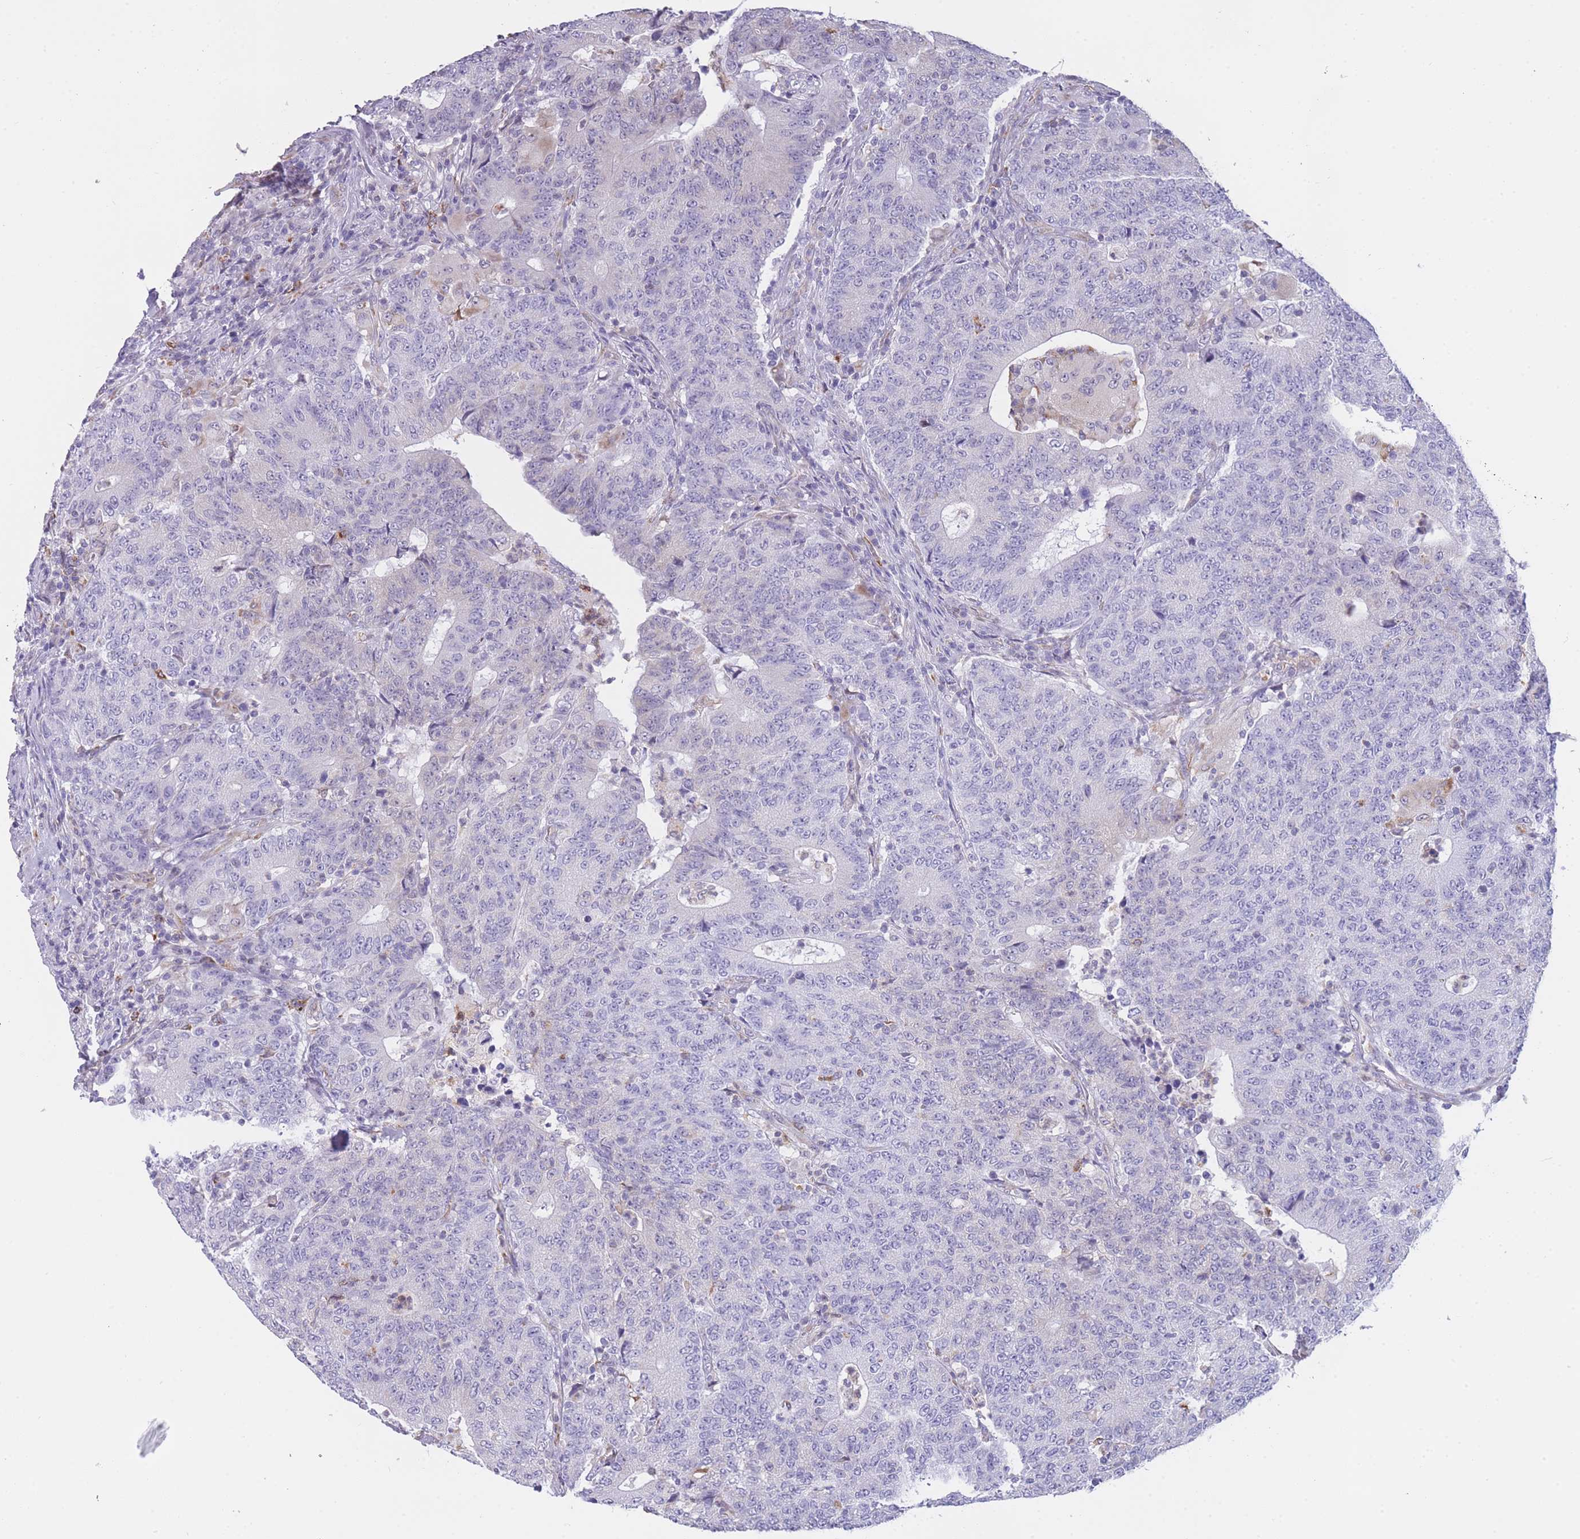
{"staining": {"intensity": "negative", "quantity": "none", "location": "none"}, "tissue": "colorectal cancer", "cell_type": "Tumor cells", "image_type": "cancer", "snomed": [{"axis": "morphology", "description": "Adenocarcinoma, NOS"}, {"axis": "topography", "description": "Colon"}], "caption": "The photomicrograph displays no staining of tumor cells in colorectal cancer. (DAB immunohistochemistry with hematoxylin counter stain).", "gene": "ZNF662", "patient": {"sex": "female", "age": 75}}